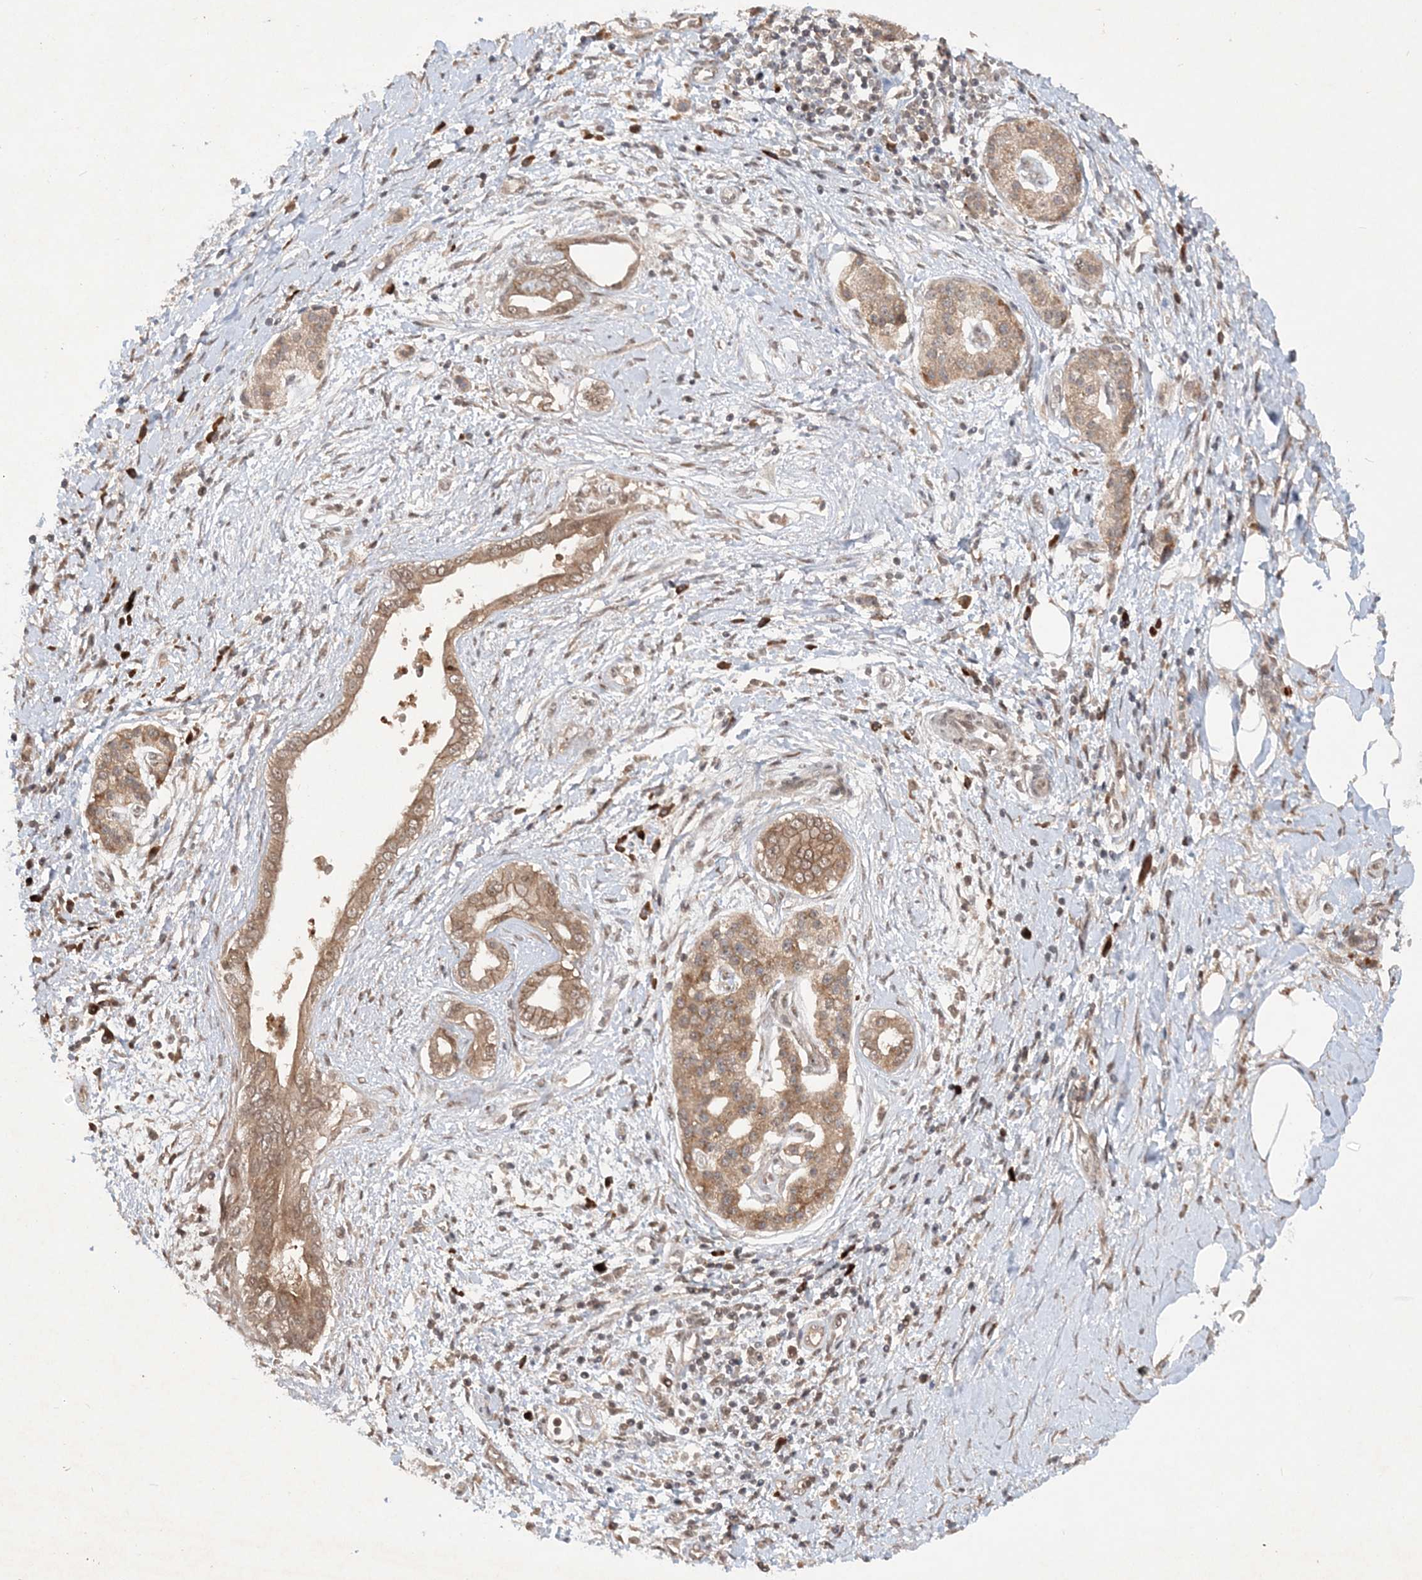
{"staining": {"intensity": "moderate", "quantity": ">75%", "location": "cytoplasmic/membranous"}, "tissue": "pancreatic cancer", "cell_type": "Tumor cells", "image_type": "cancer", "snomed": [{"axis": "morphology", "description": "Adenocarcinoma, NOS"}, {"axis": "topography", "description": "Pancreas"}], "caption": "Protein staining of pancreatic cancer tissue shows moderate cytoplasmic/membranous staining in about >75% of tumor cells.", "gene": "UBR3", "patient": {"sex": "male", "age": 58}}